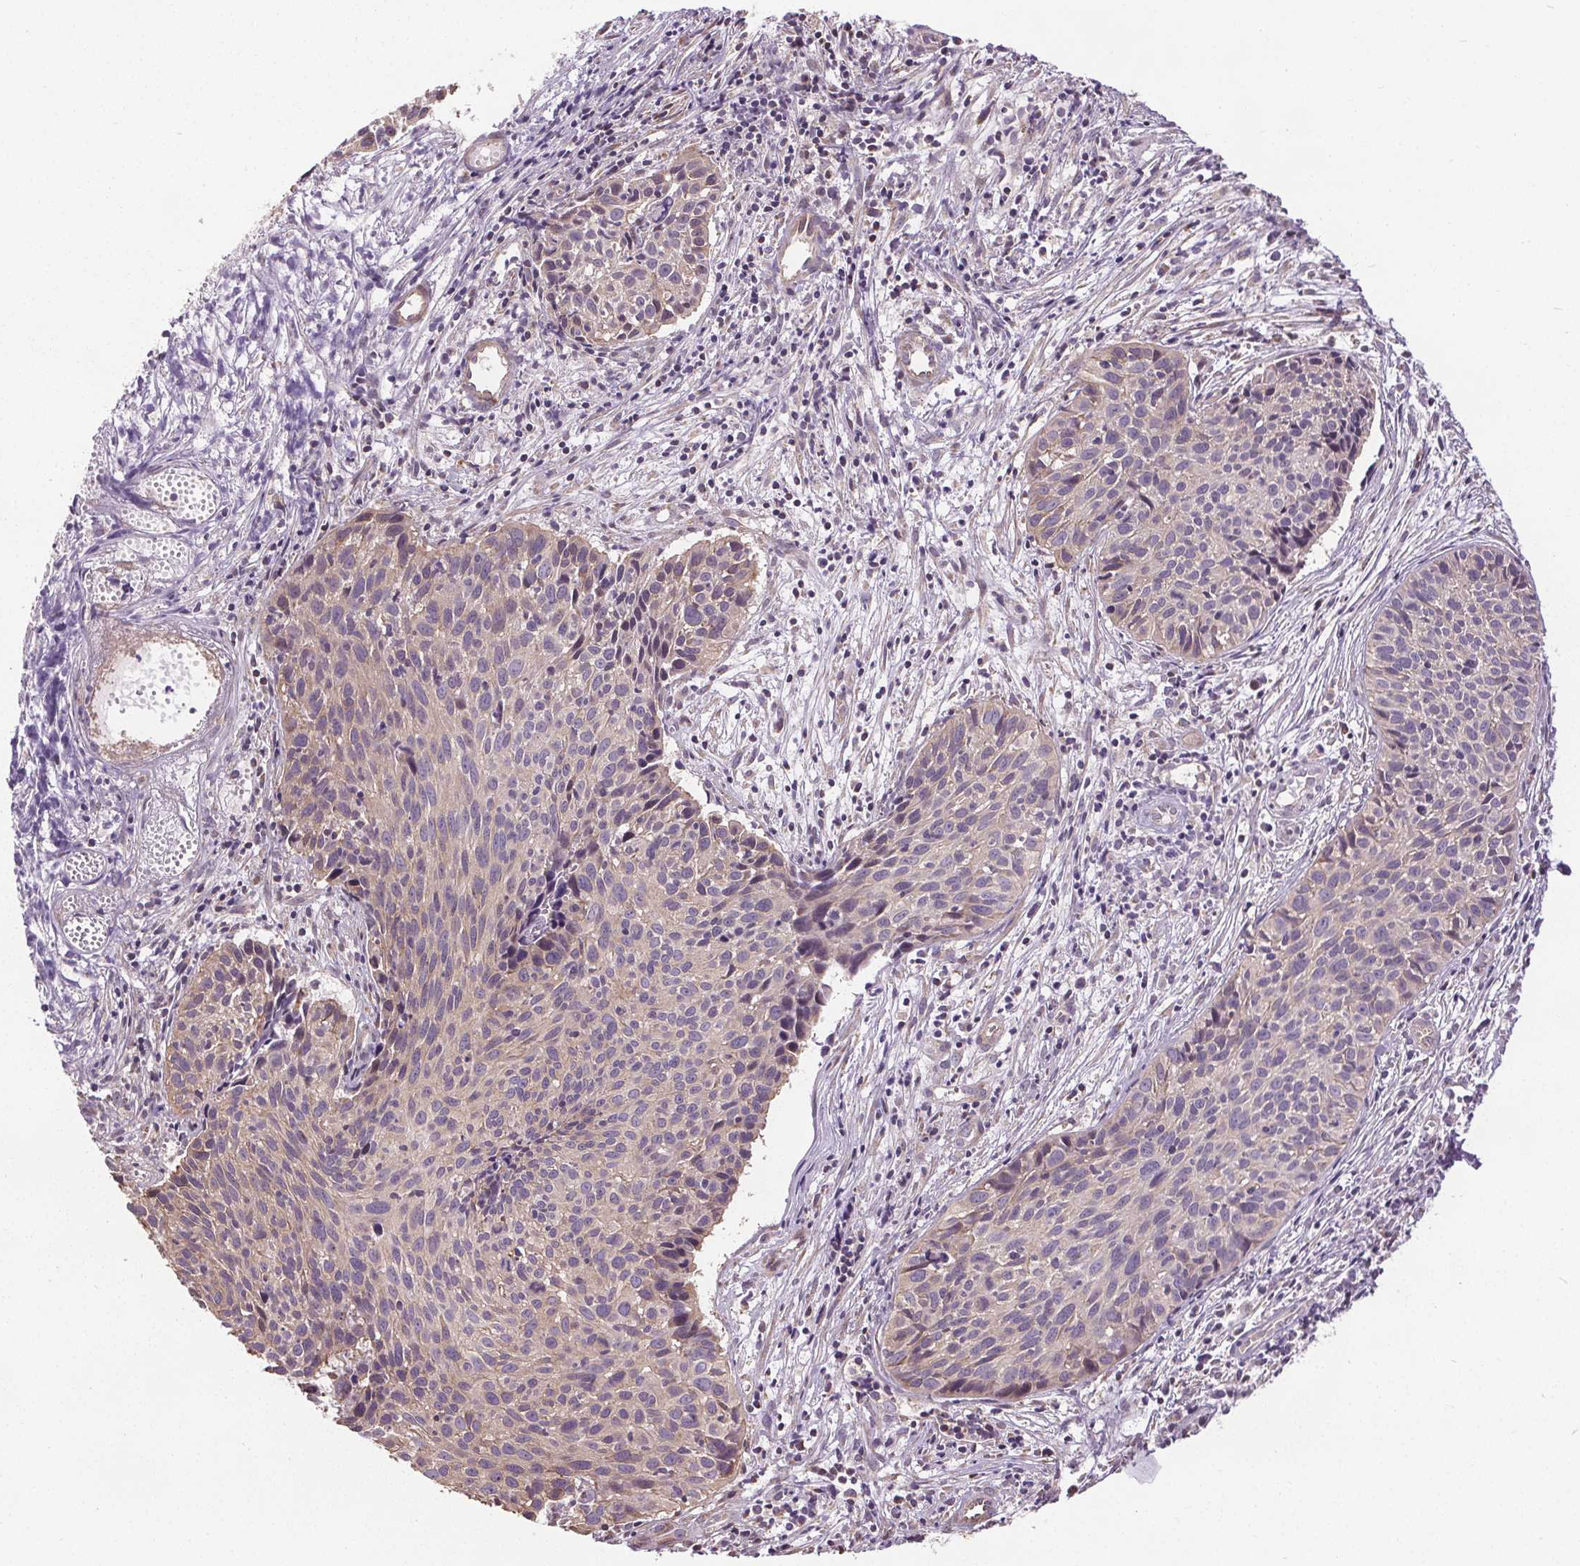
{"staining": {"intensity": "weak", "quantity": "<25%", "location": "cytoplasmic/membranous"}, "tissue": "cervical cancer", "cell_type": "Tumor cells", "image_type": "cancer", "snomed": [{"axis": "morphology", "description": "Squamous cell carcinoma, NOS"}, {"axis": "topography", "description": "Cervix"}], "caption": "The micrograph exhibits no significant staining in tumor cells of cervical cancer (squamous cell carcinoma).", "gene": "ZNF548", "patient": {"sex": "female", "age": 30}}